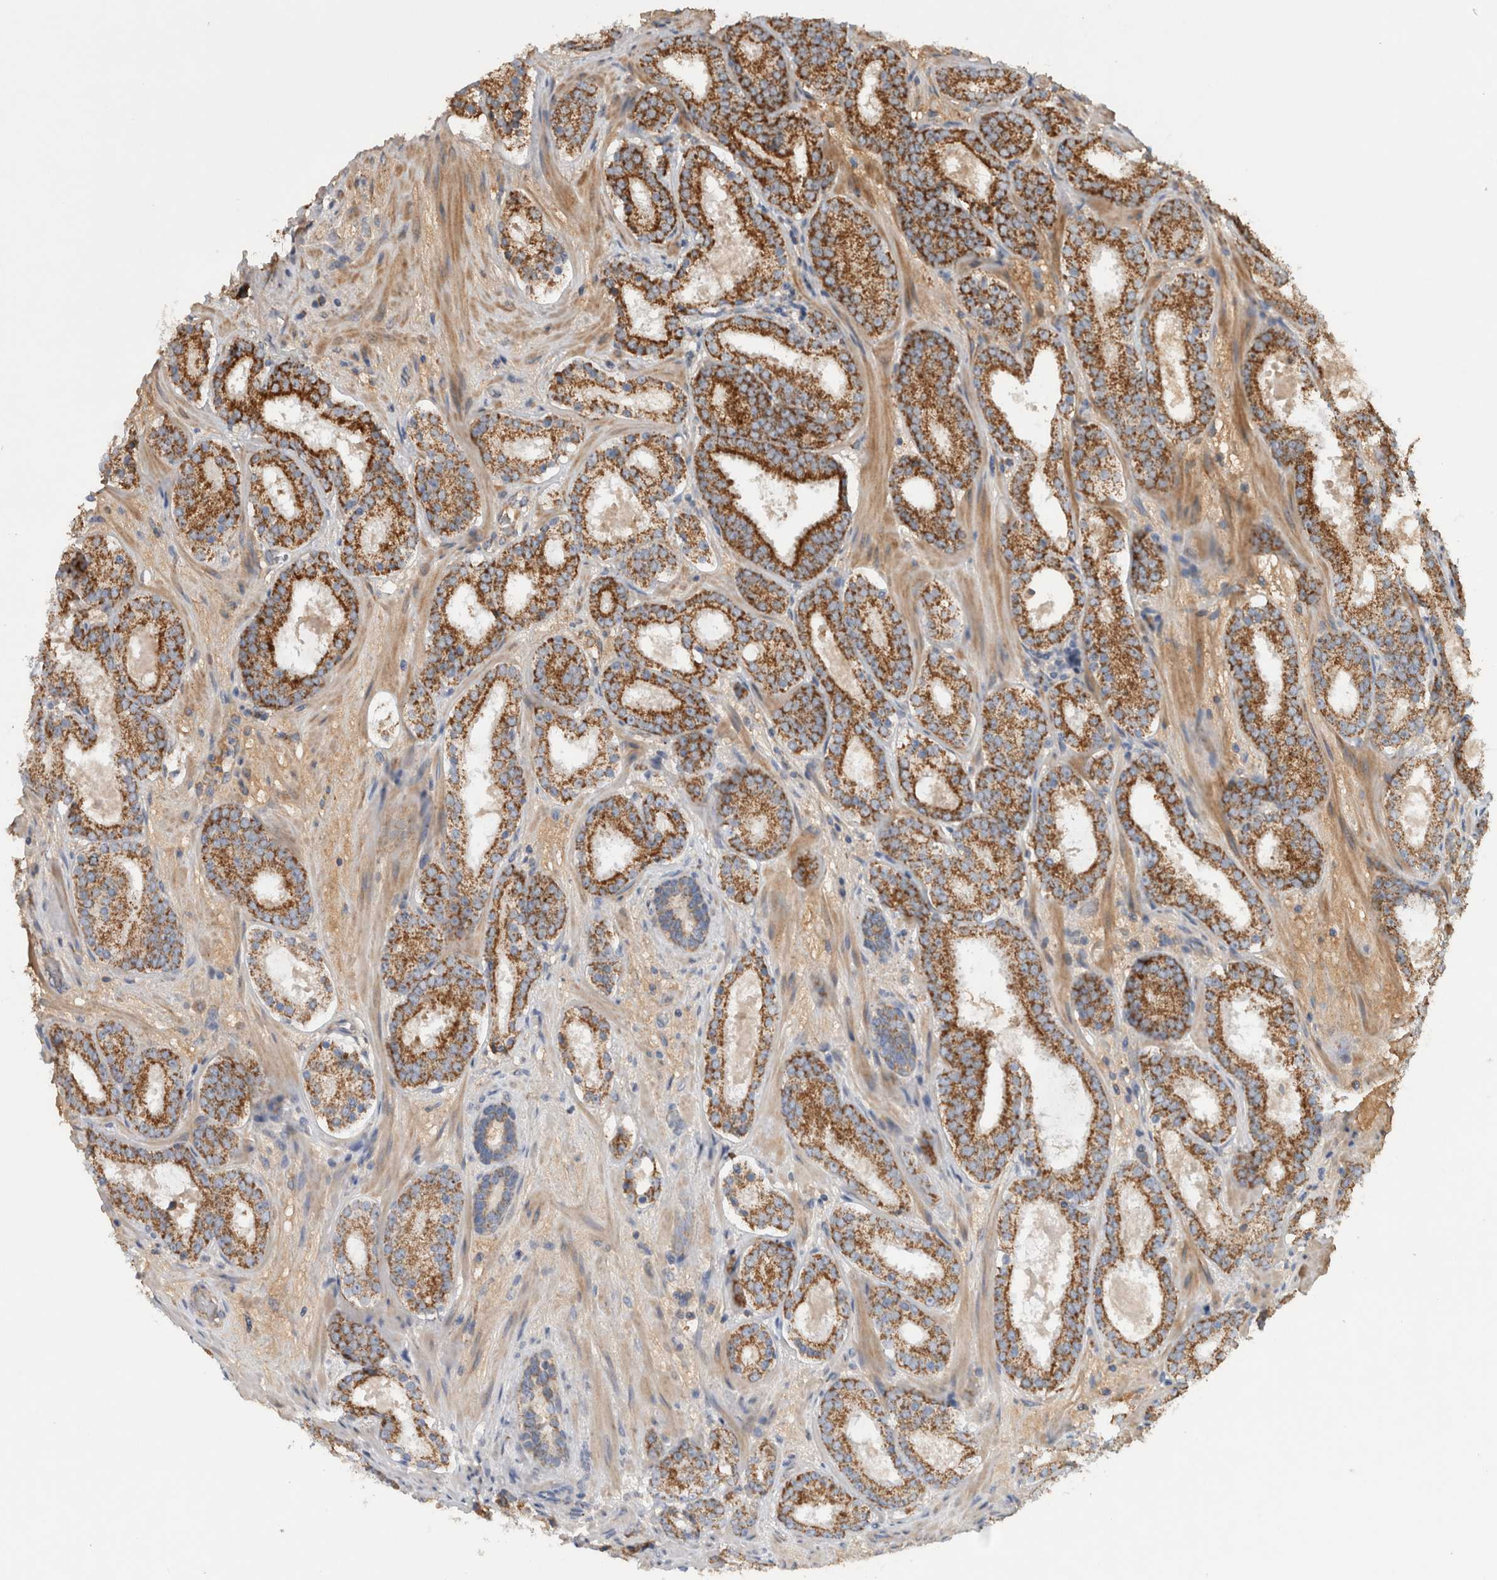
{"staining": {"intensity": "strong", "quantity": ">75%", "location": "cytoplasmic/membranous"}, "tissue": "prostate cancer", "cell_type": "Tumor cells", "image_type": "cancer", "snomed": [{"axis": "morphology", "description": "Adenocarcinoma, Low grade"}, {"axis": "topography", "description": "Prostate"}], "caption": "High-magnification brightfield microscopy of prostate cancer stained with DAB (3,3'-diaminobenzidine) (brown) and counterstained with hematoxylin (blue). tumor cells exhibit strong cytoplasmic/membranous expression is seen in approximately>75% of cells.", "gene": "MRPS28", "patient": {"sex": "male", "age": 69}}